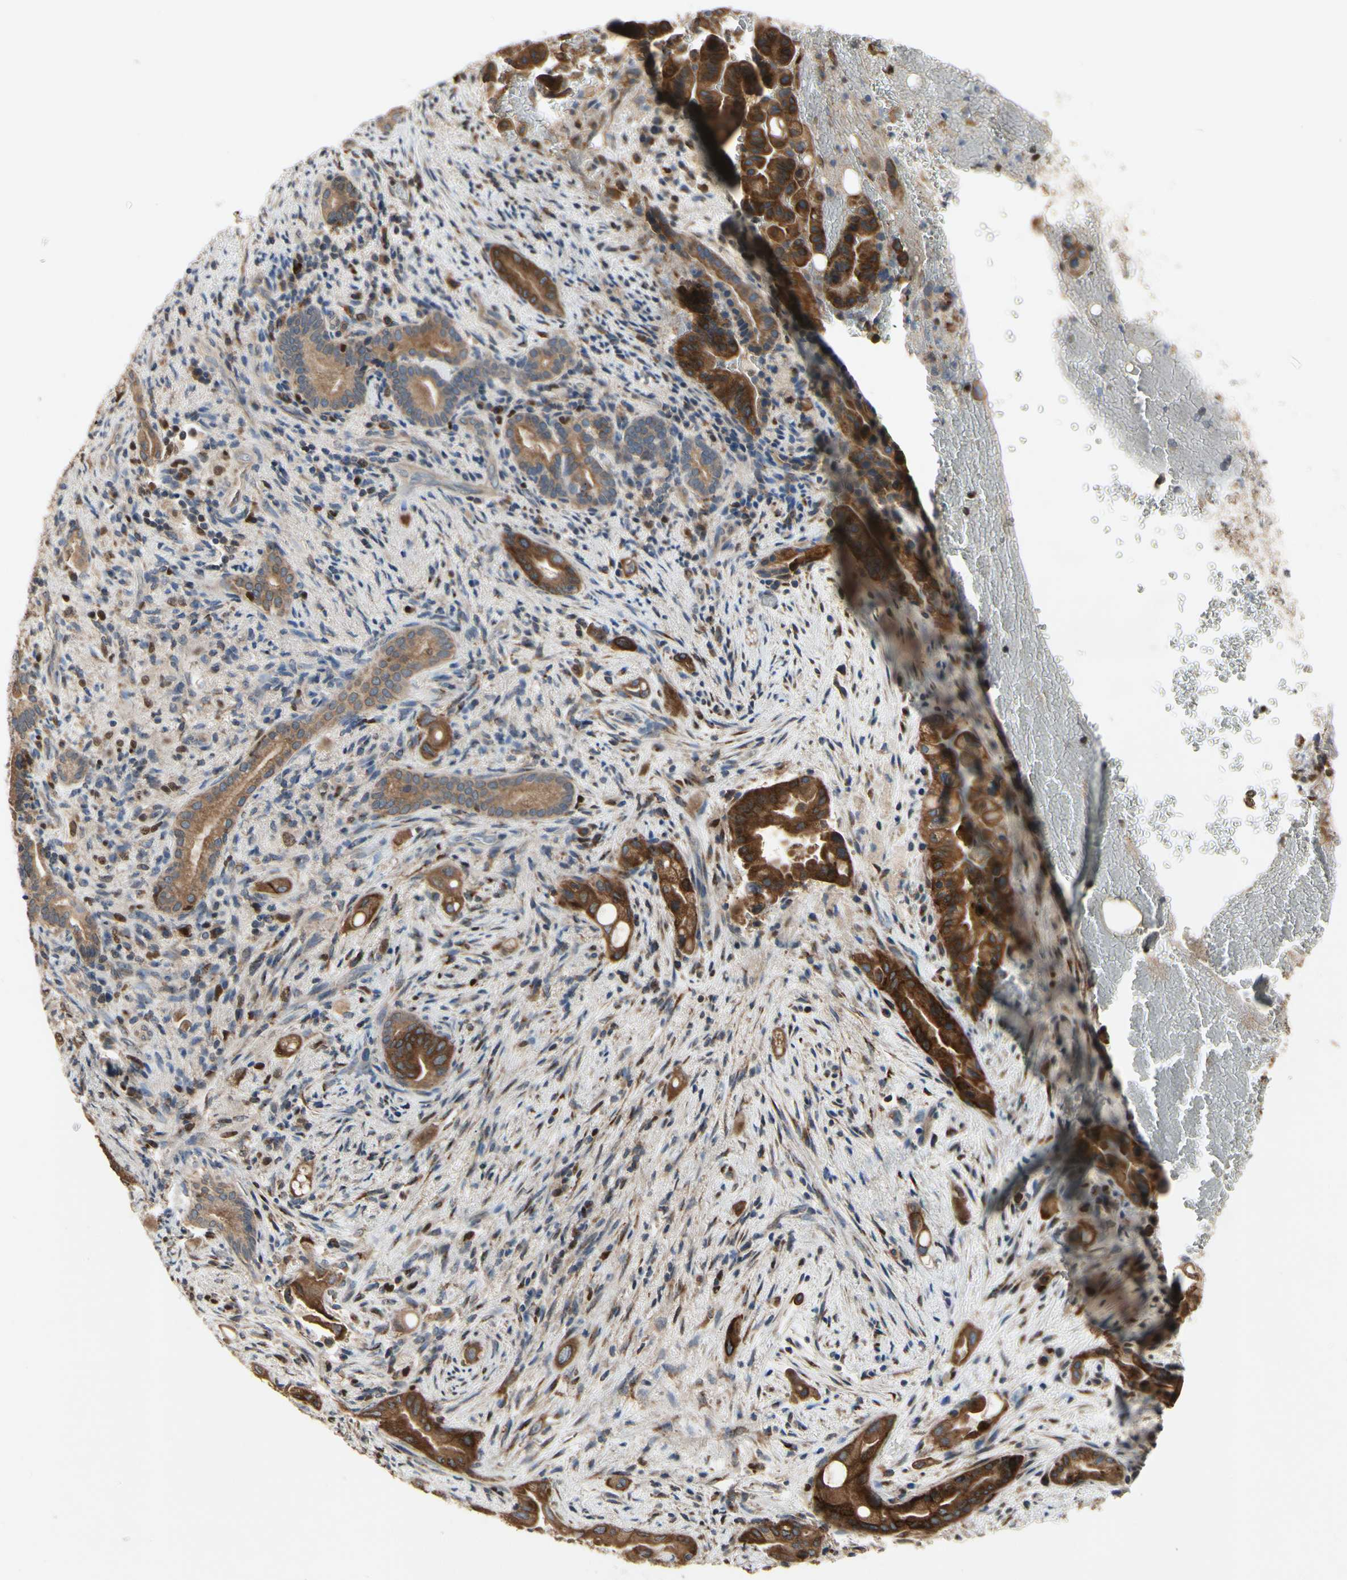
{"staining": {"intensity": "strong", "quantity": ">75%", "location": "cytoplasmic/membranous"}, "tissue": "liver cancer", "cell_type": "Tumor cells", "image_type": "cancer", "snomed": [{"axis": "morphology", "description": "Cholangiocarcinoma"}, {"axis": "topography", "description": "Liver"}], "caption": "Immunohistochemistry (IHC) staining of liver cancer (cholangiocarcinoma), which reveals high levels of strong cytoplasmic/membranous staining in about >75% of tumor cells indicating strong cytoplasmic/membranous protein expression. The staining was performed using DAB (brown) for protein detection and nuclei were counterstained in hematoxylin (blue).", "gene": "CGREF1", "patient": {"sex": "female", "age": 68}}